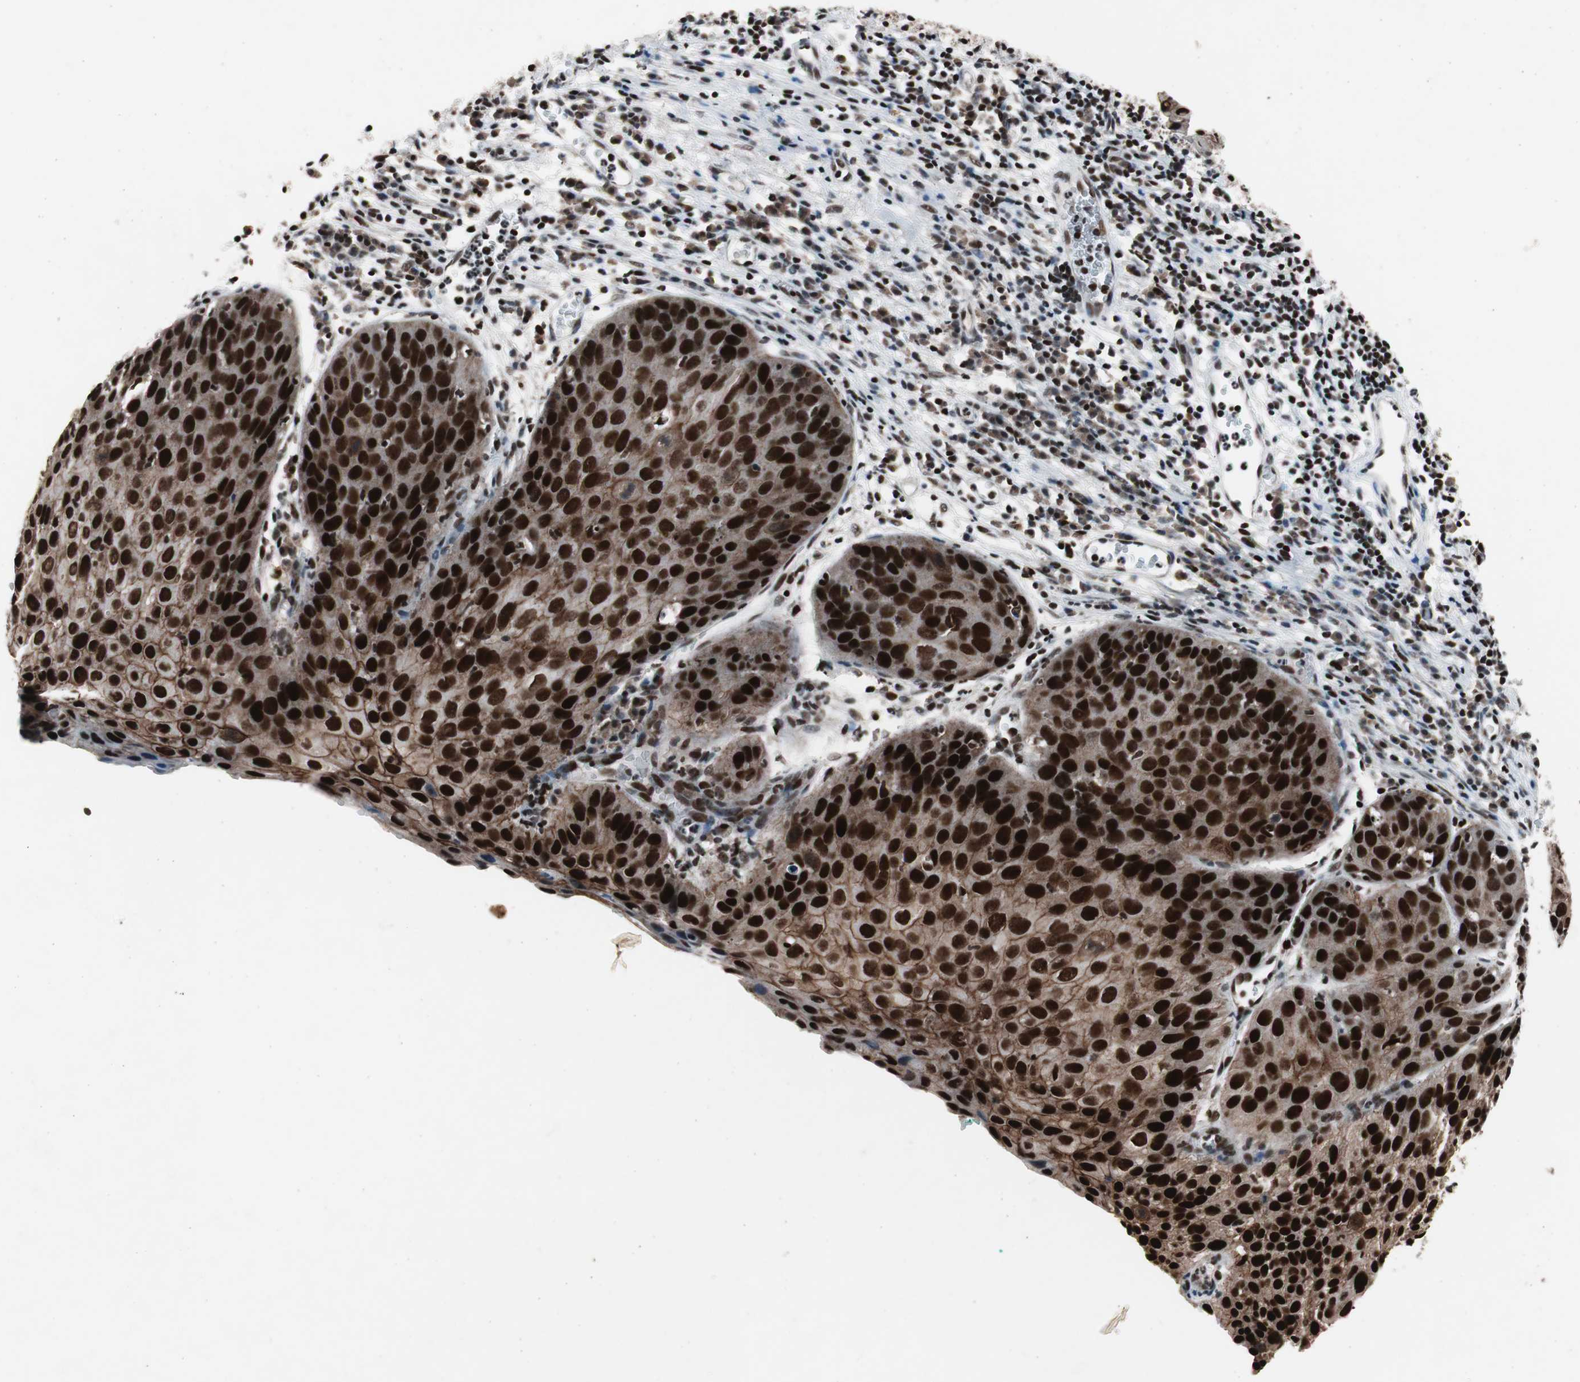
{"staining": {"intensity": "strong", "quantity": ">75%", "location": "cytoplasmic/membranous,nuclear"}, "tissue": "cervical cancer", "cell_type": "Tumor cells", "image_type": "cancer", "snomed": [{"axis": "morphology", "description": "Squamous cell carcinoma, NOS"}, {"axis": "topography", "description": "Cervix"}], "caption": "Immunohistochemical staining of human cervical cancer shows high levels of strong cytoplasmic/membranous and nuclear expression in about >75% of tumor cells. Immunohistochemistry stains the protein of interest in brown and the nuclei are stained blue.", "gene": "RPA1", "patient": {"sex": "female", "age": 38}}